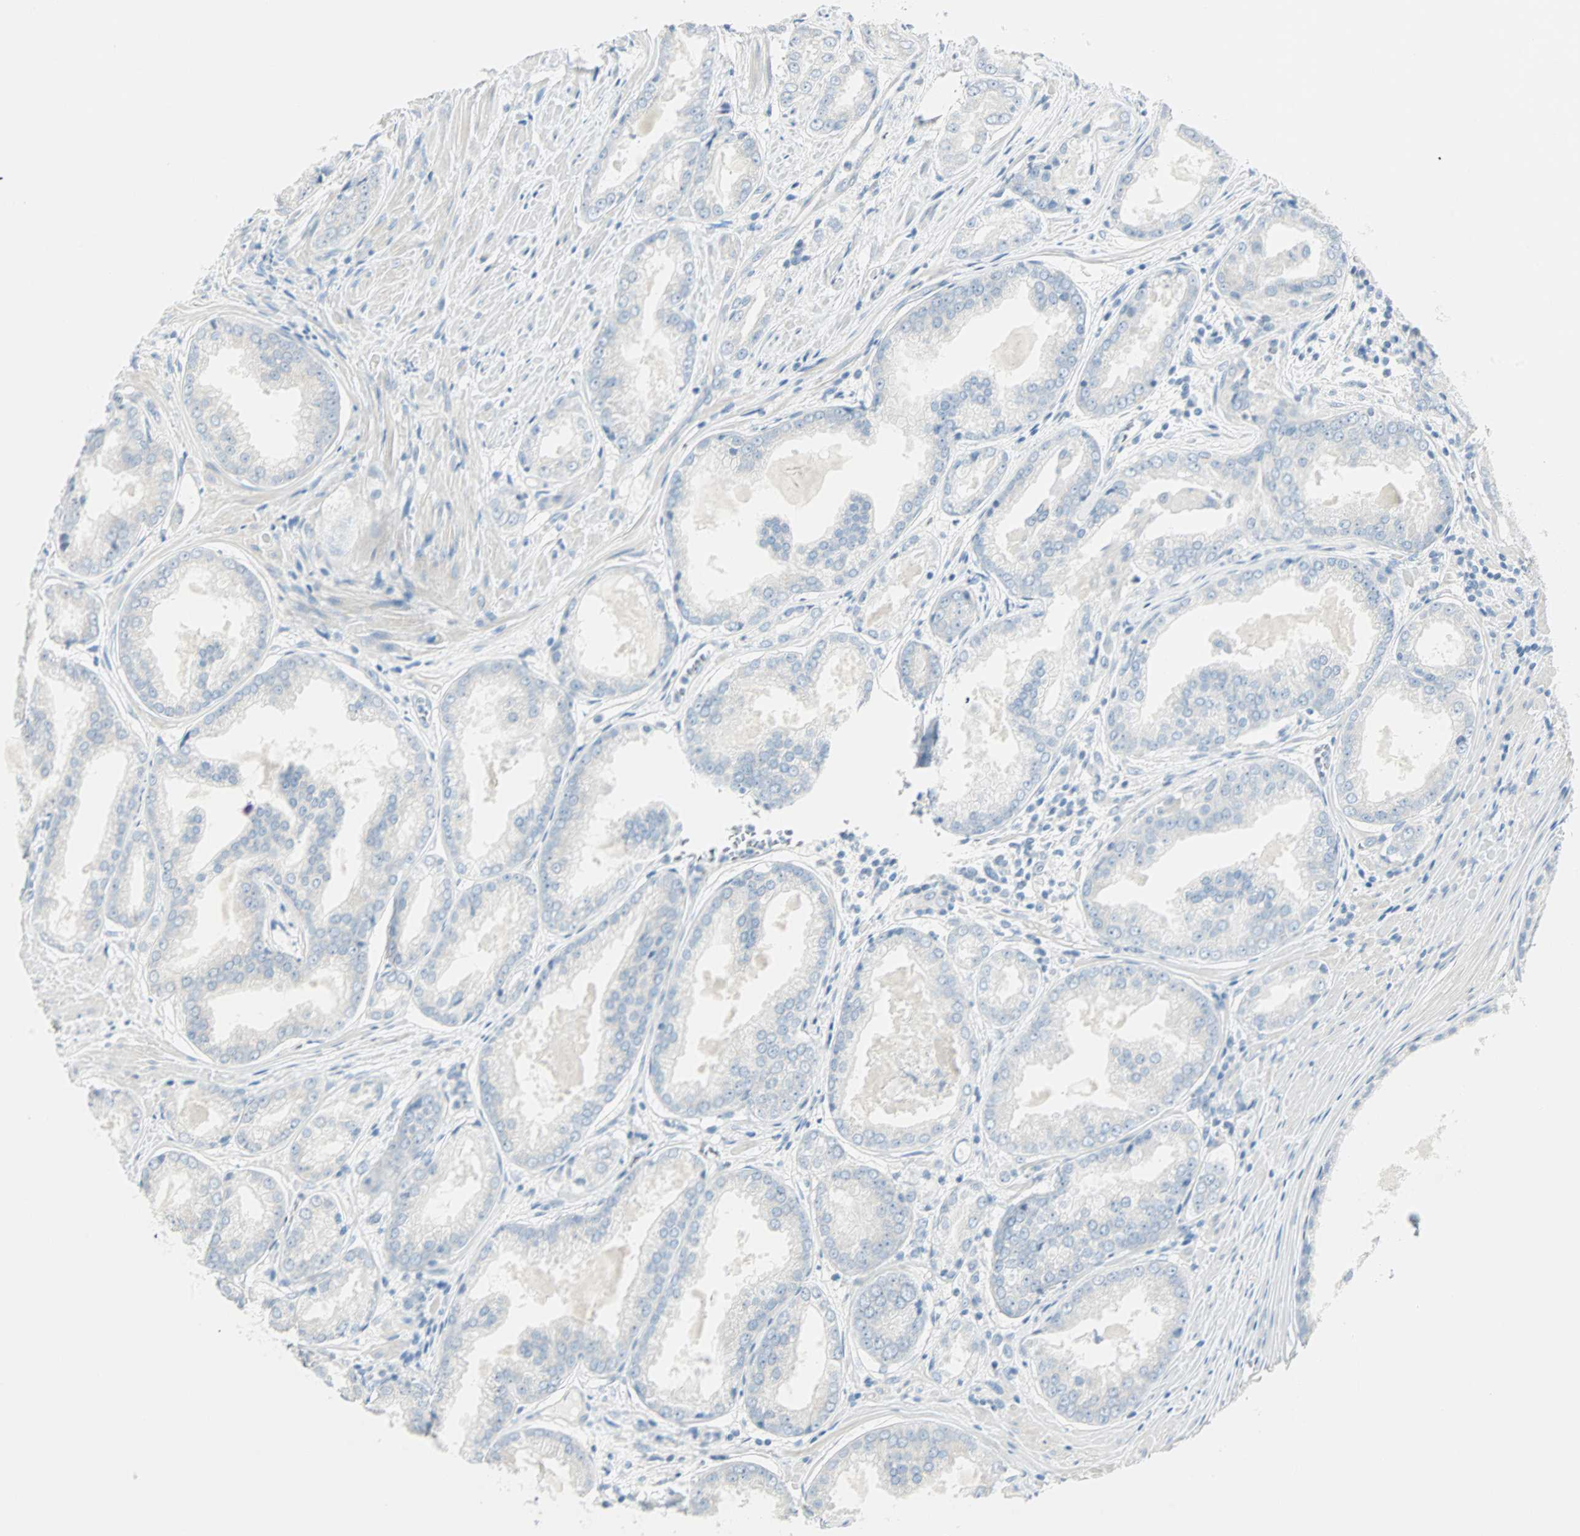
{"staining": {"intensity": "negative", "quantity": "none", "location": "none"}, "tissue": "prostate cancer", "cell_type": "Tumor cells", "image_type": "cancer", "snomed": [{"axis": "morphology", "description": "Adenocarcinoma, Low grade"}, {"axis": "topography", "description": "Prostate"}], "caption": "Immunohistochemistry micrograph of prostate adenocarcinoma (low-grade) stained for a protein (brown), which exhibits no expression in tumor cells.", "gene": "SULT1C2", "patient": {"sex": "male", "age": 64}}